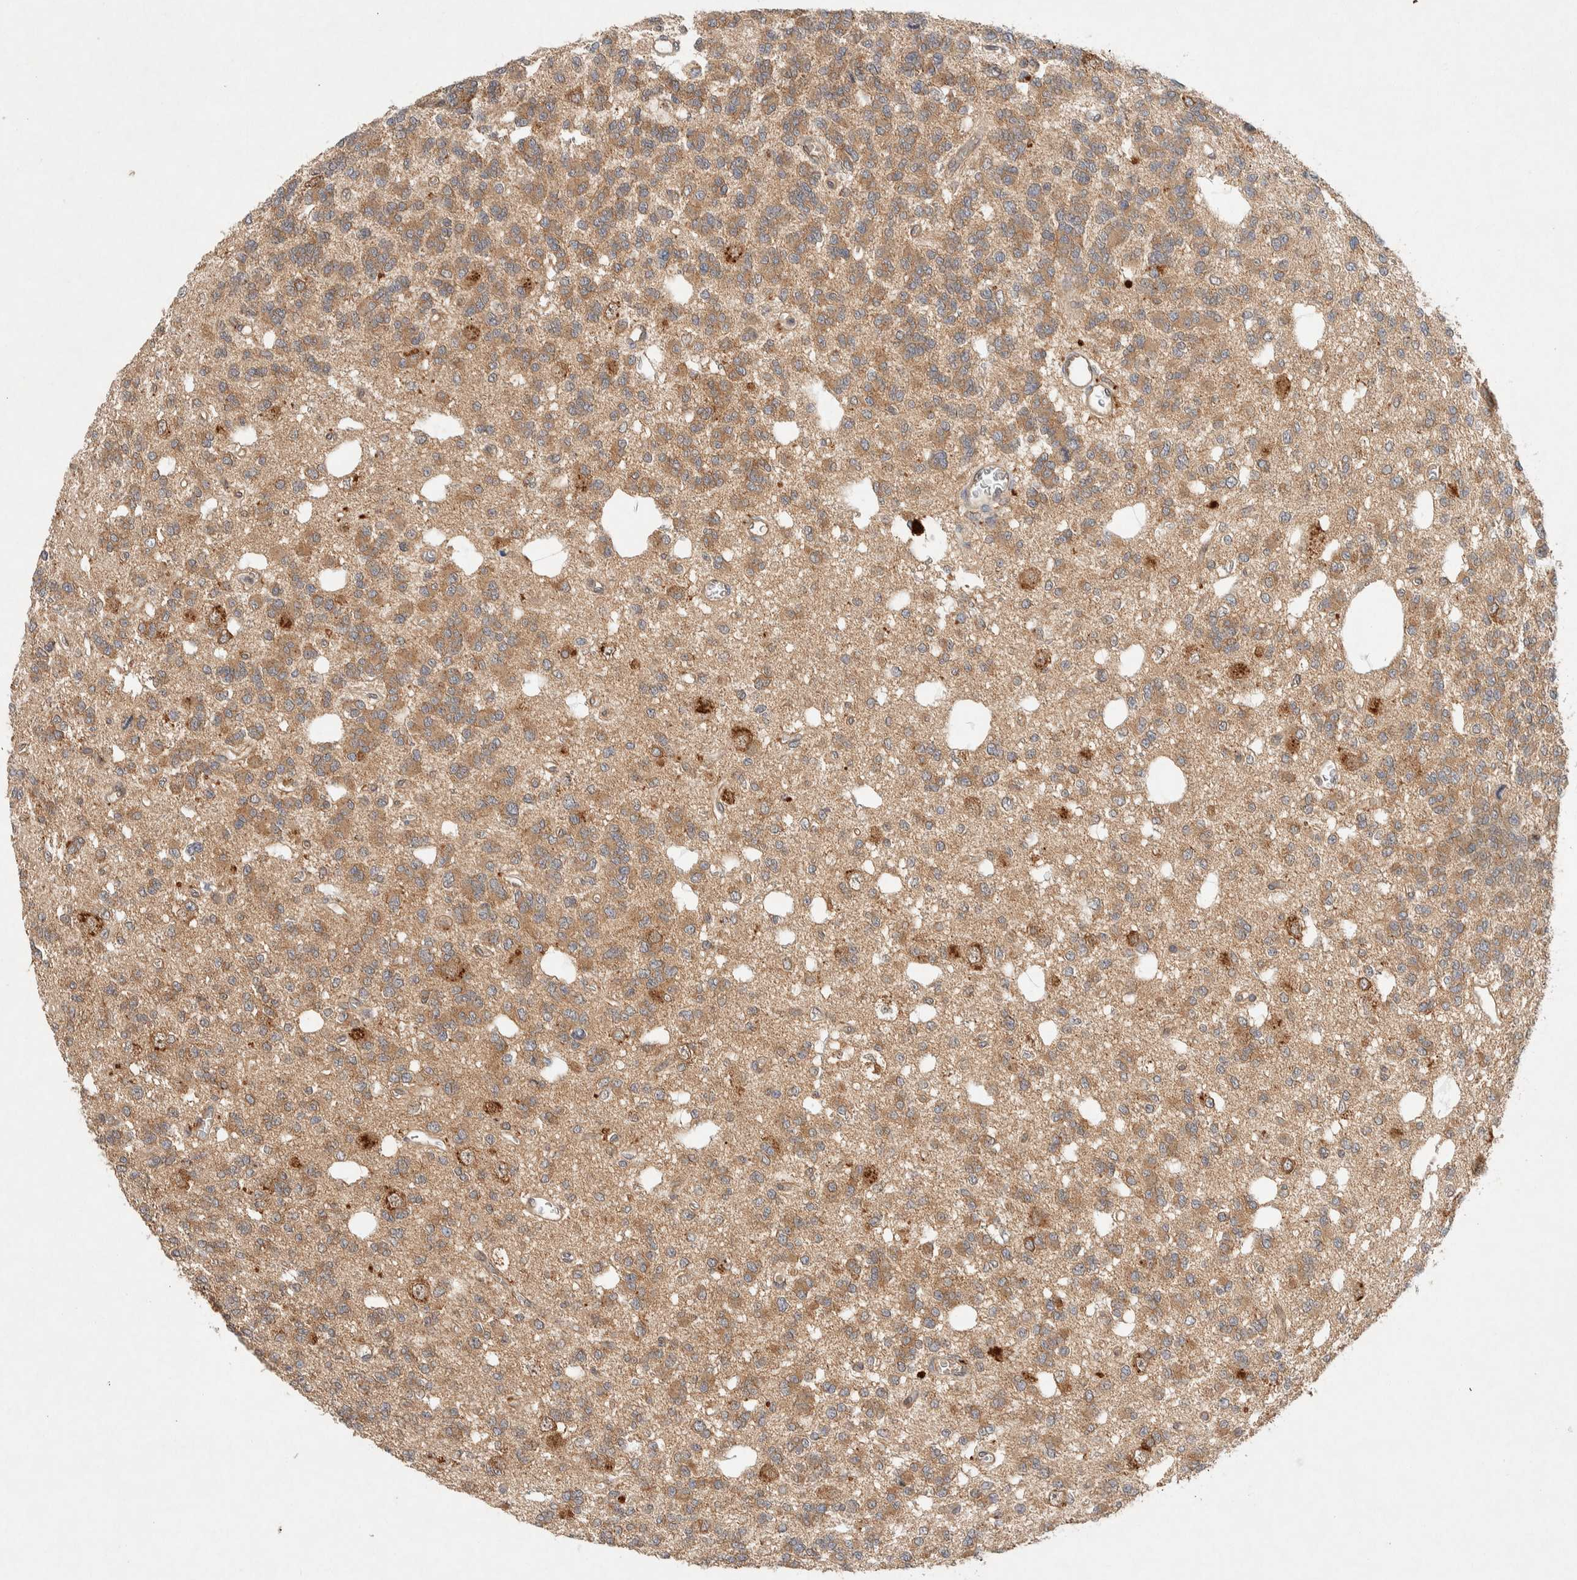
{"staining": {"intensity": "moderate", "quantity": ">75%", "location": "cytoplasmic/membranous"}, "tissue": "glioma", "cell_type": "Tumor cells", "image_type": "cancer", "snomed": [{"axis": "morphology", "description": "Glioma, malignant, Low grade"}, {"axis": "topography", "description": "Brain"}], "caption": "Moderate cytoplasmic/membranous positivity is appreciated in approximately >75% of tumor cells in malignant glioma (low-grade).", "gene": "PXK", "patient": {"sex": "male", "age": 38}}